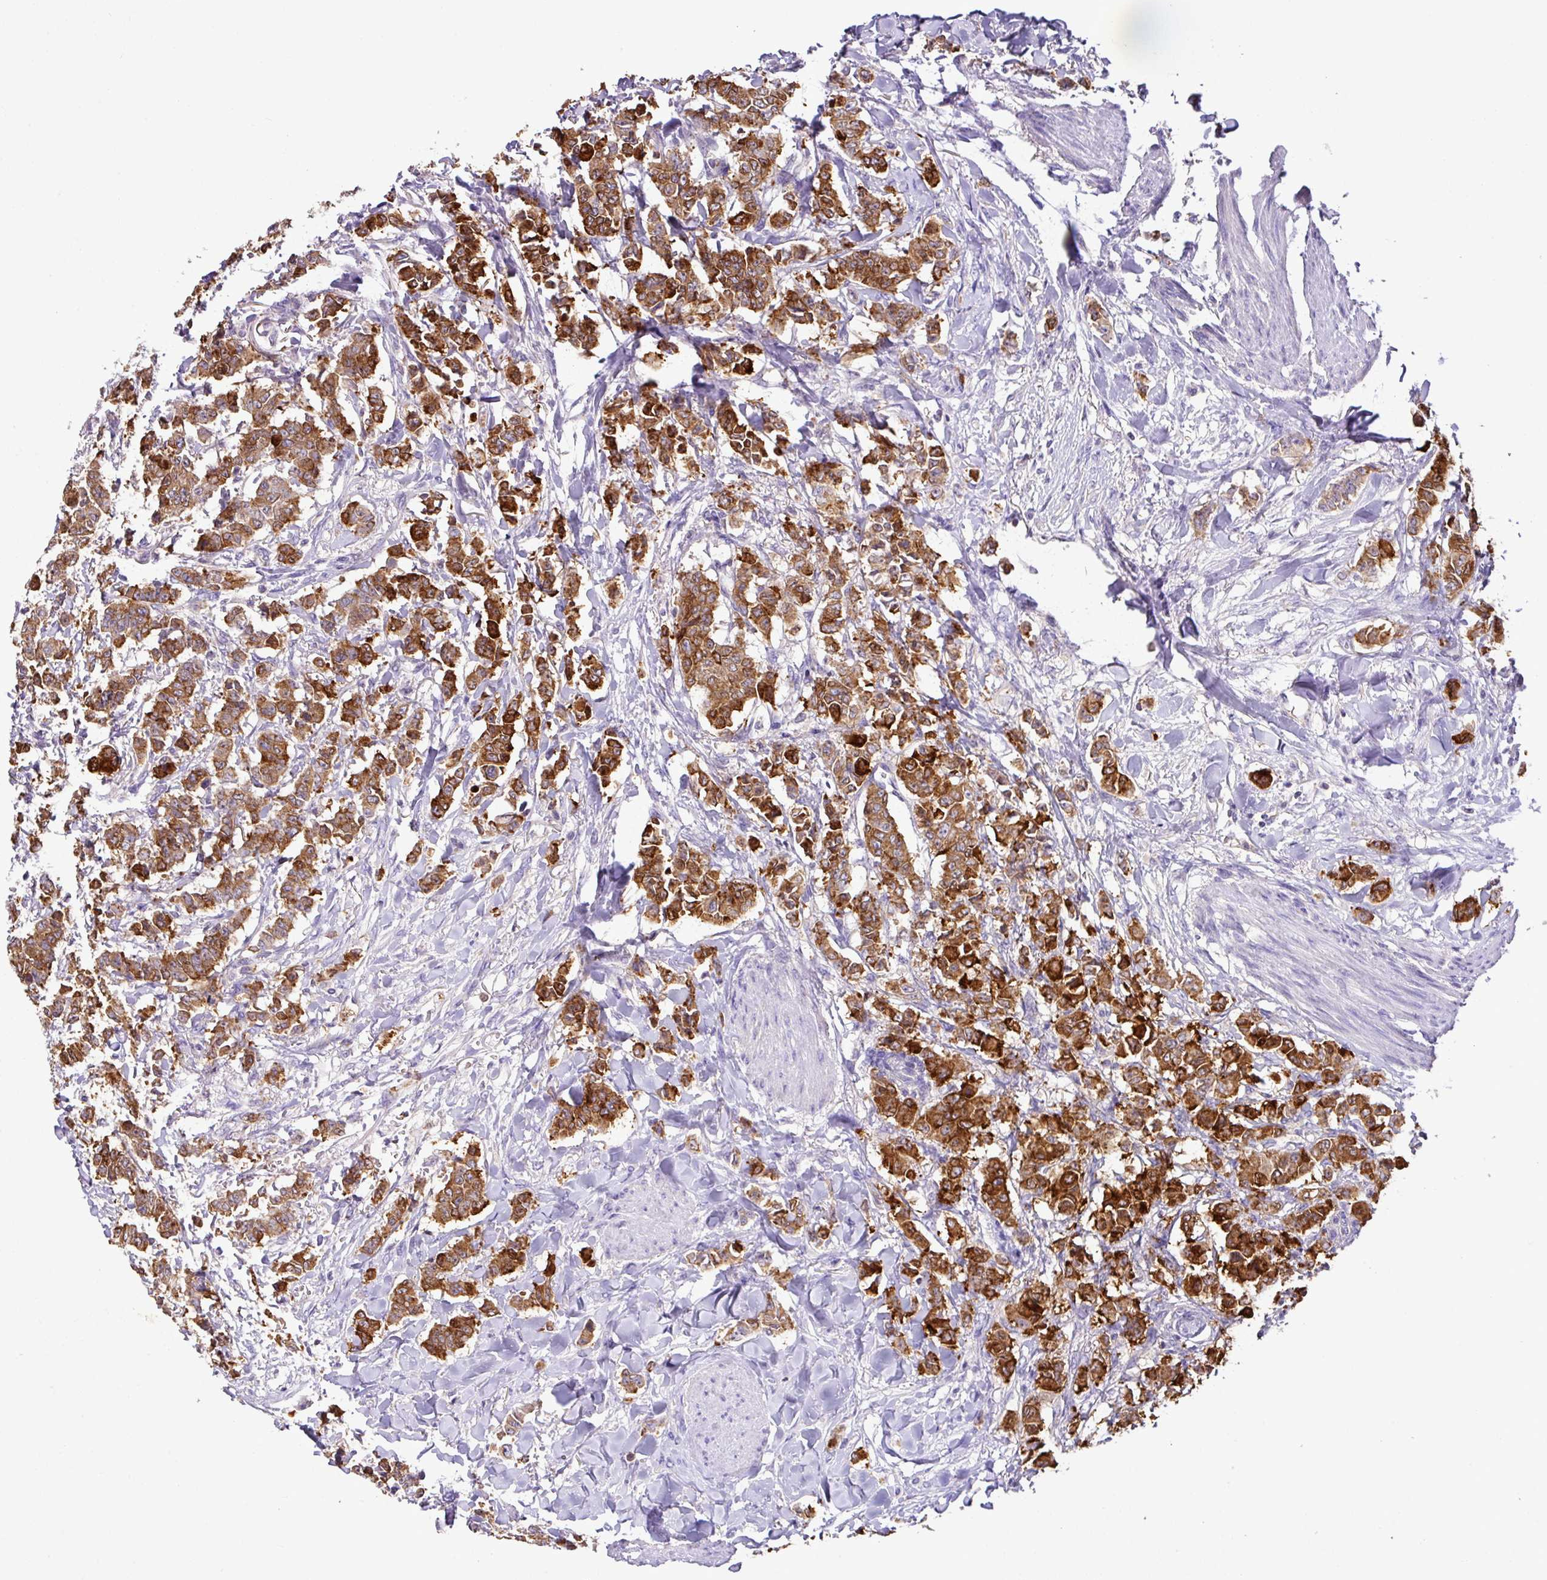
{"staining": {"intensity": "strong", "quantity": ">75%", "location": "cytoplasmic/membranous"}, "tissue": "breast cancer", "cell_type": "Tumor cells", "image_type": "cancer", "snomed": [{"axis": "morphology", "description": "Duct carcinoma"}, {"axis": "topography", "description": "Breast"}], "caption": "IHC image of neoplastic tissue: human invasive ductal carcinoma (breast) stained using immunohistochemistry (IHC) shows high levels of strong protein expression localized specifically in the cytoplasmic/membranous of tumor cells, appearing as a cytoplasmic/membranous brown color.", "gene": "AGR3", "patient": {"sex": "female", "age": 40}}